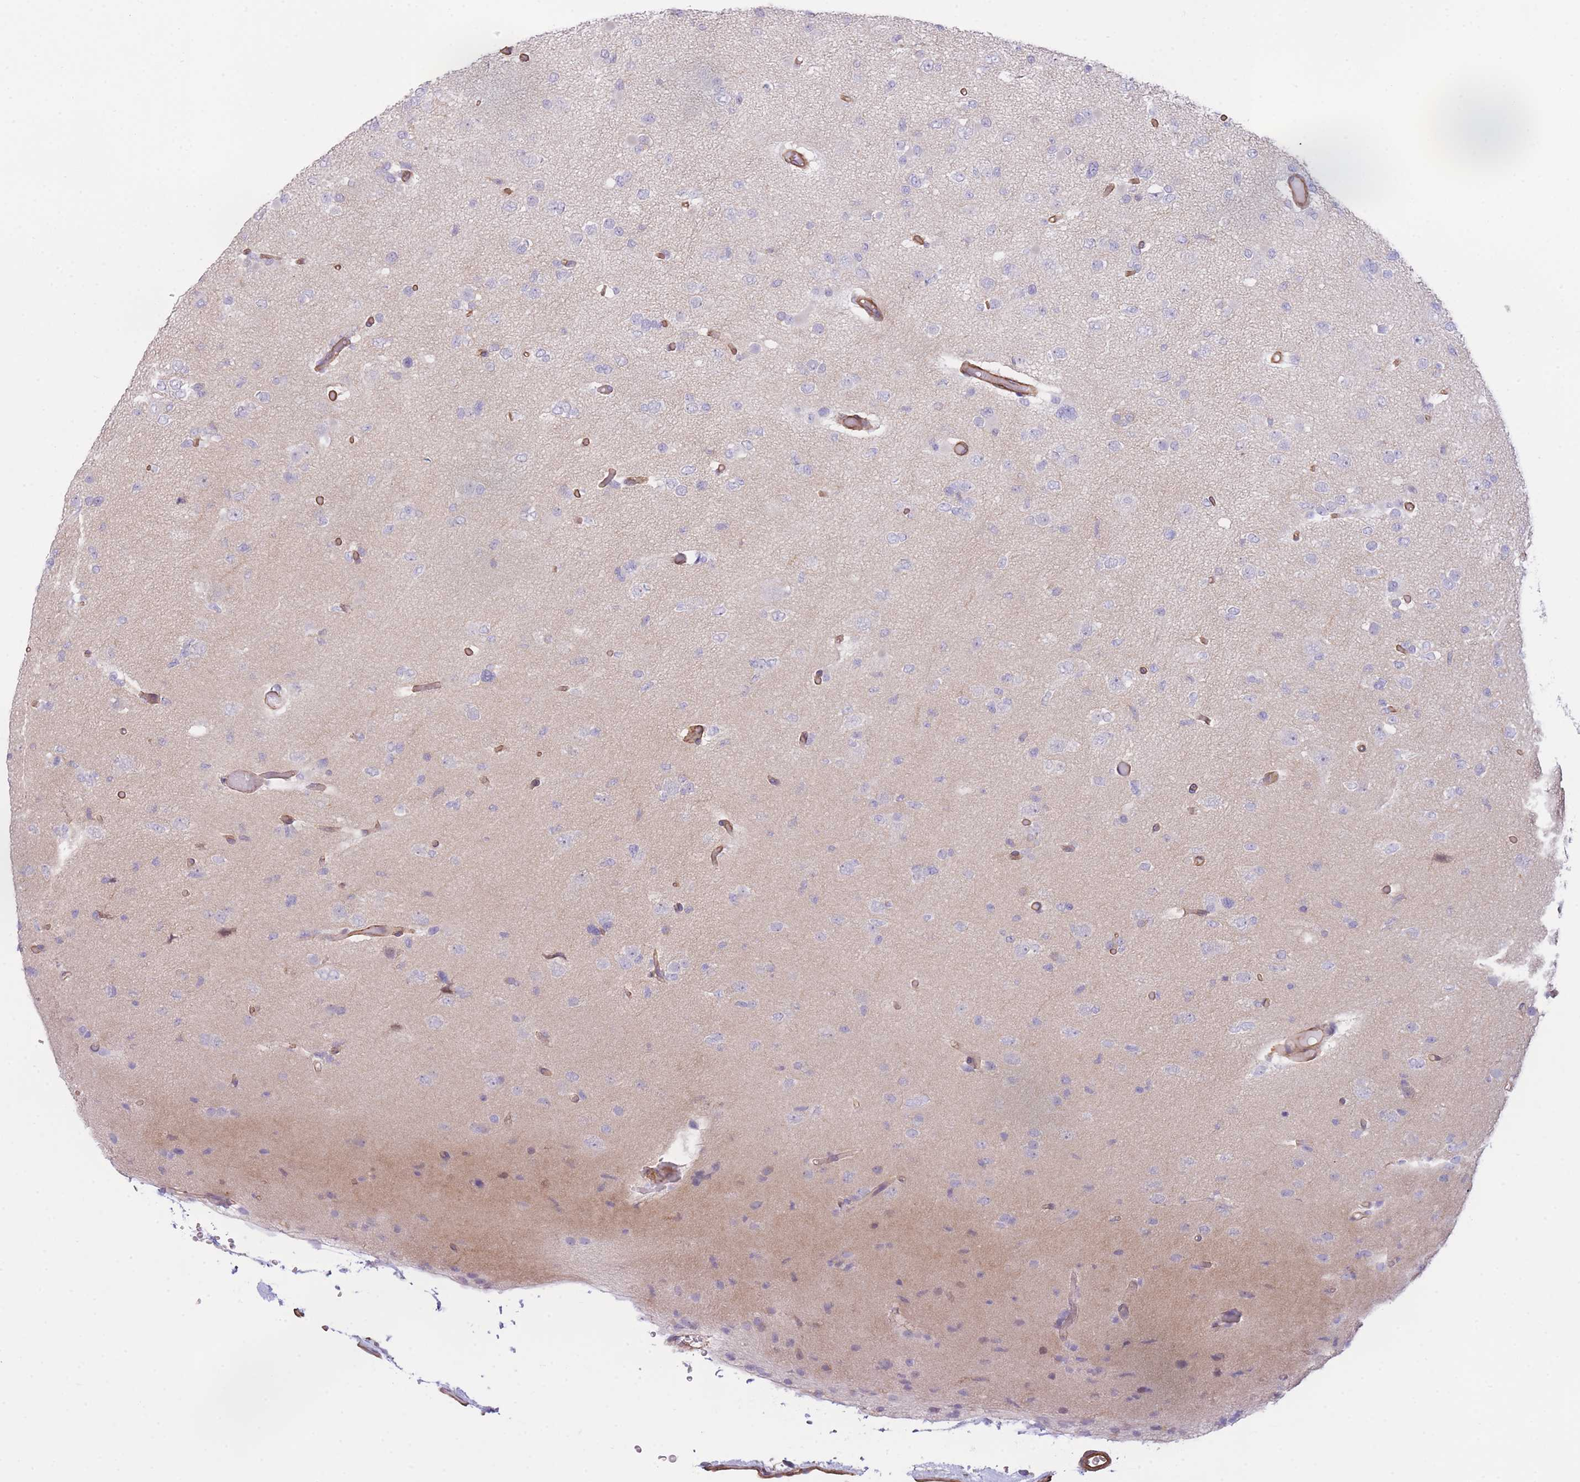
{"staining": {"intensity": "negative", "quantity": "none", "location": "none"}, "tissue": "glioma", "cell_type": "Tumor cells", "image_type": "cancer", "snomed": [{"axis": "morphology", "description": "Glioma, malignant, Low grade"}, {"axis": "topography", "description": "Brain"}], "caption": "A high-resolution histopathology image shows immunohistochemistry staining of malignant low-grade glioma, which demonstrates no significant positivity in tumor cells.", "gene": "CDC25B", "patient": {"sex": "female", "age": 22}}